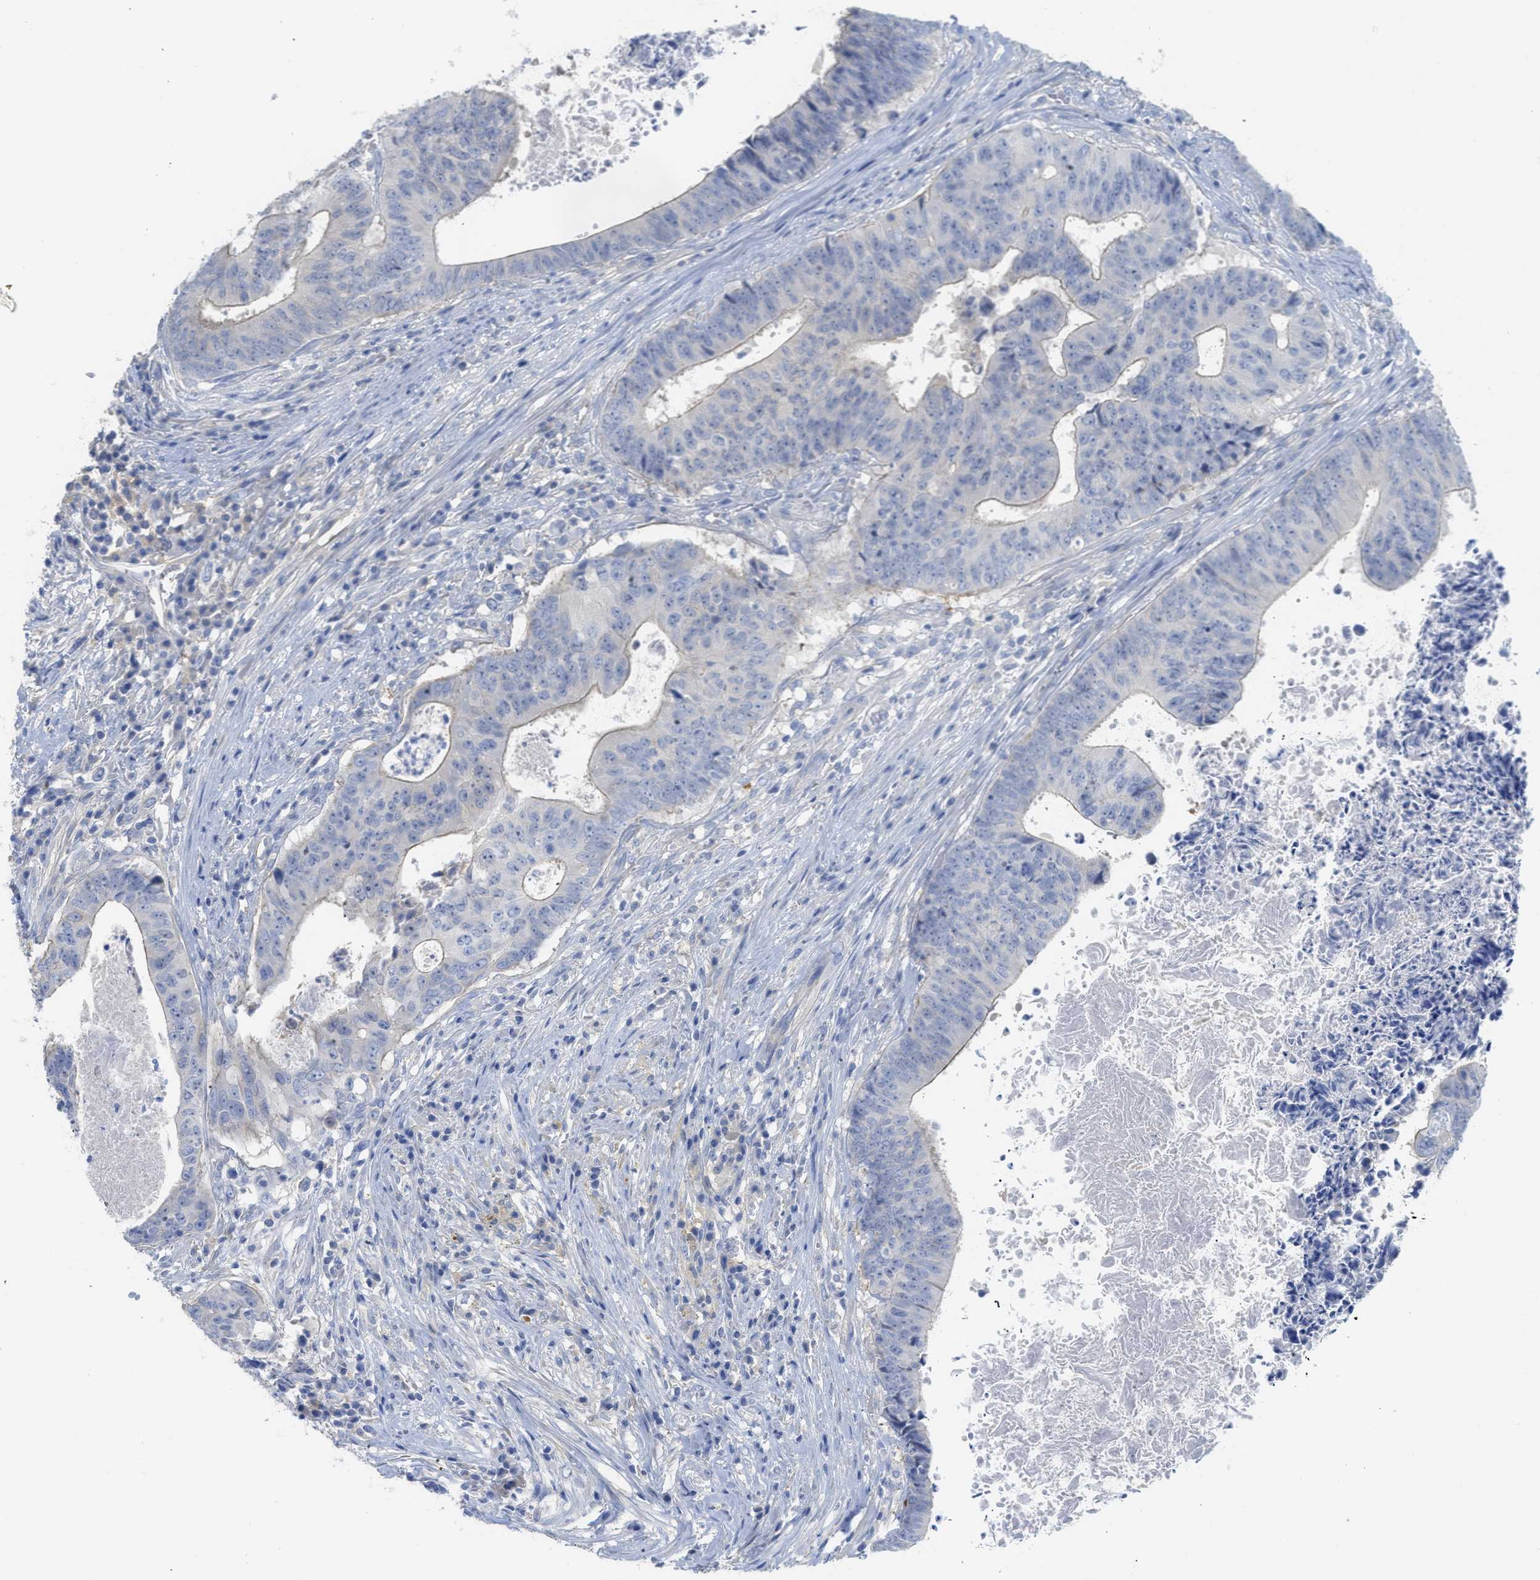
{"staining": {"intensity": "negative", "quantity": "none", "location": "none"}, "tissue": "colorectal cancer", "cell_type": "Tumor cells", "image_type": "cancer", "snomed": [{"axis": "morphology", "description": "Adenocarcinoma, NOS"}, {"axis": "topography", "description": "Rectum"}], "caption": "Tumor cells show no significant positivity in adenocarcinoma (colorectal).", "gene": "MYL3", "patient": {"sex": "male", "age": 72}}